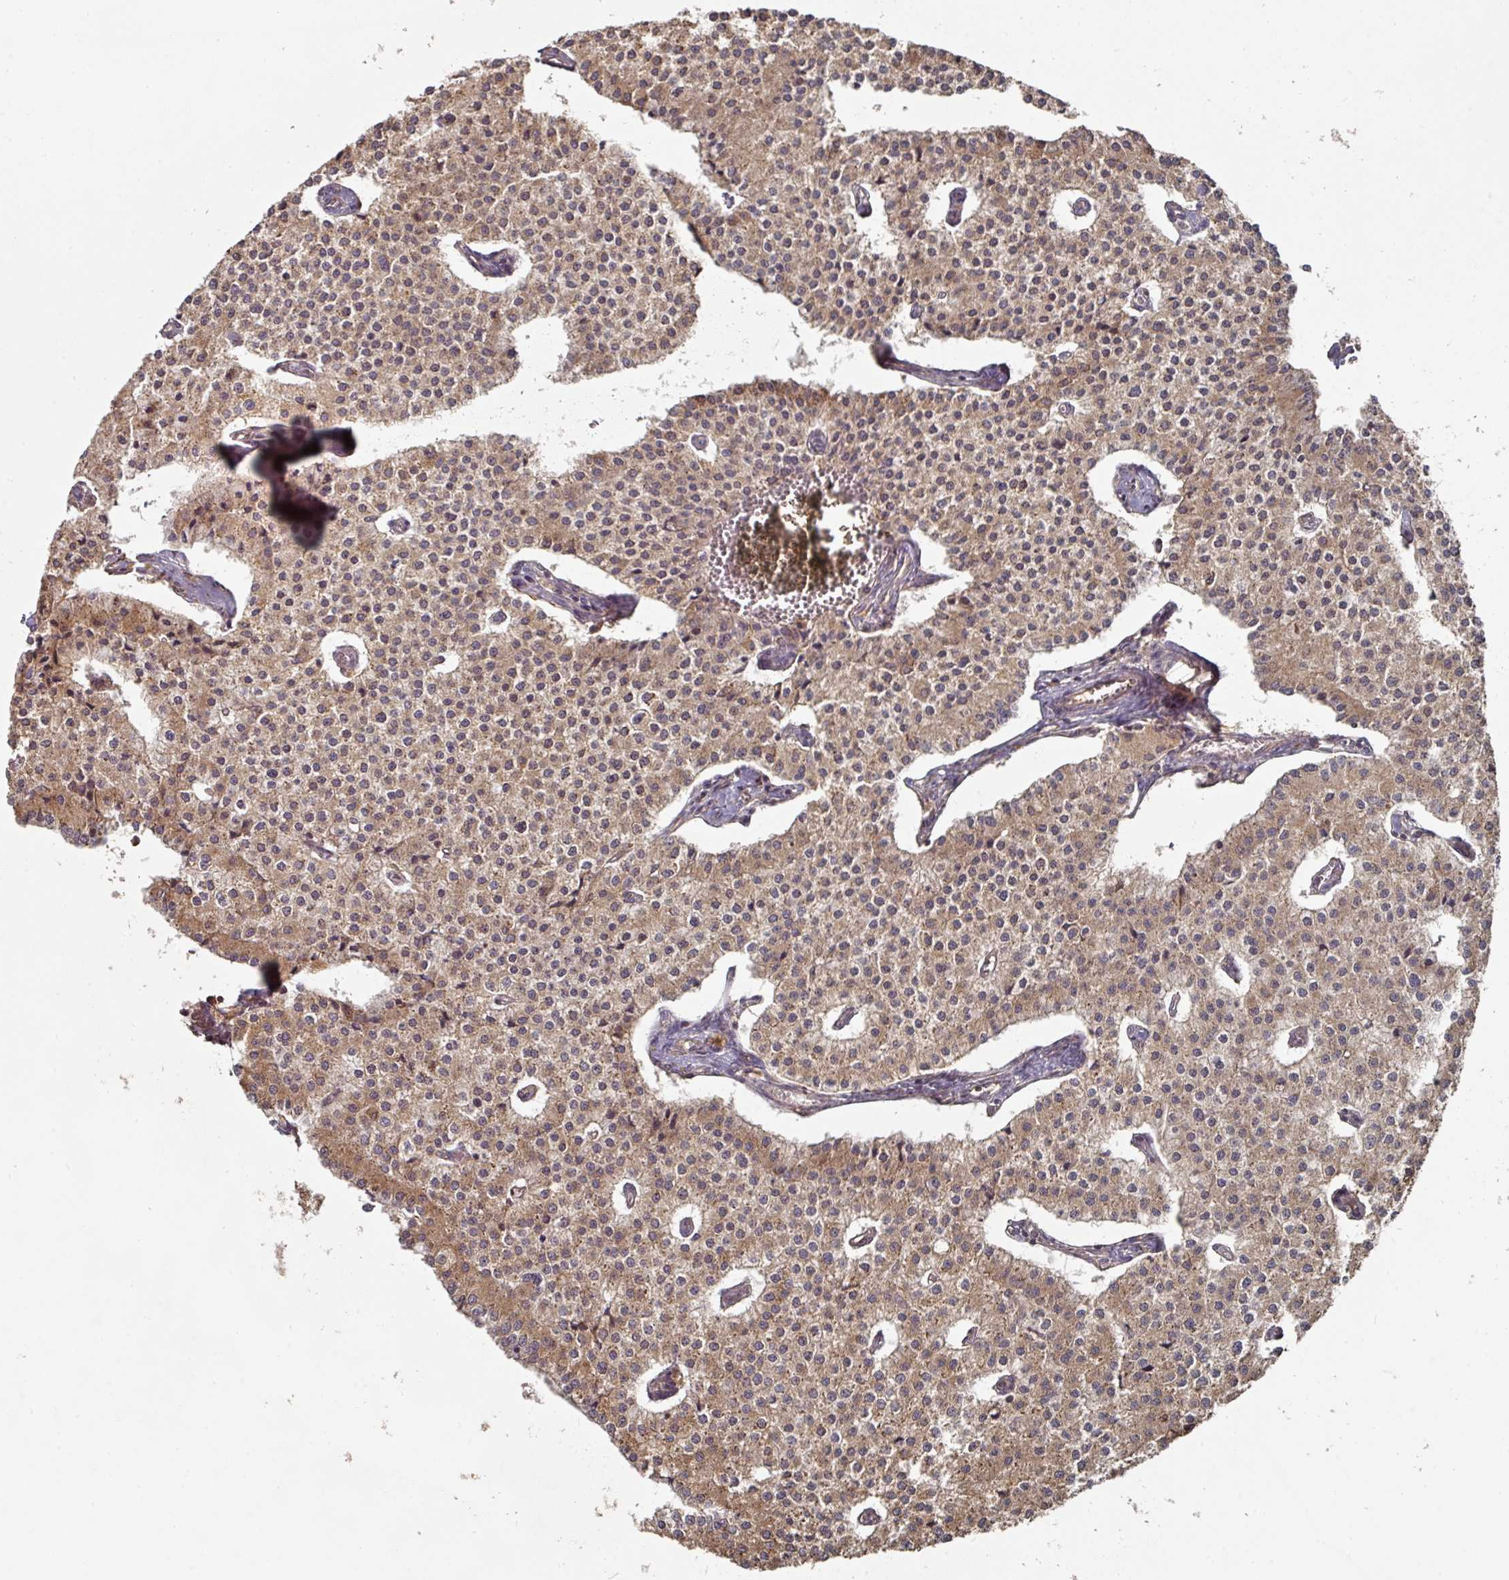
{"staining": {"intensity": "moderate", "quantity": ">75%", "location": "cytoplasmic/membranous"}, "tissue": "carcinoid", "cell_type": "Tumor cells", "image_type": "cancer", "snomed": [{"axis": "morphology", "description": "Carcinoid, malignant, NOS"}, {"axis": "topography", "description": "Colon"}], "caption": "Immunohistochemical staining of carcinoid (malignant) shows medium levels of moderate cytoplasmic/membranous positivity in approximately >75% of tumor cells.", "gene": "CEP95", "patient": {"sex": "female", "age": 52}}